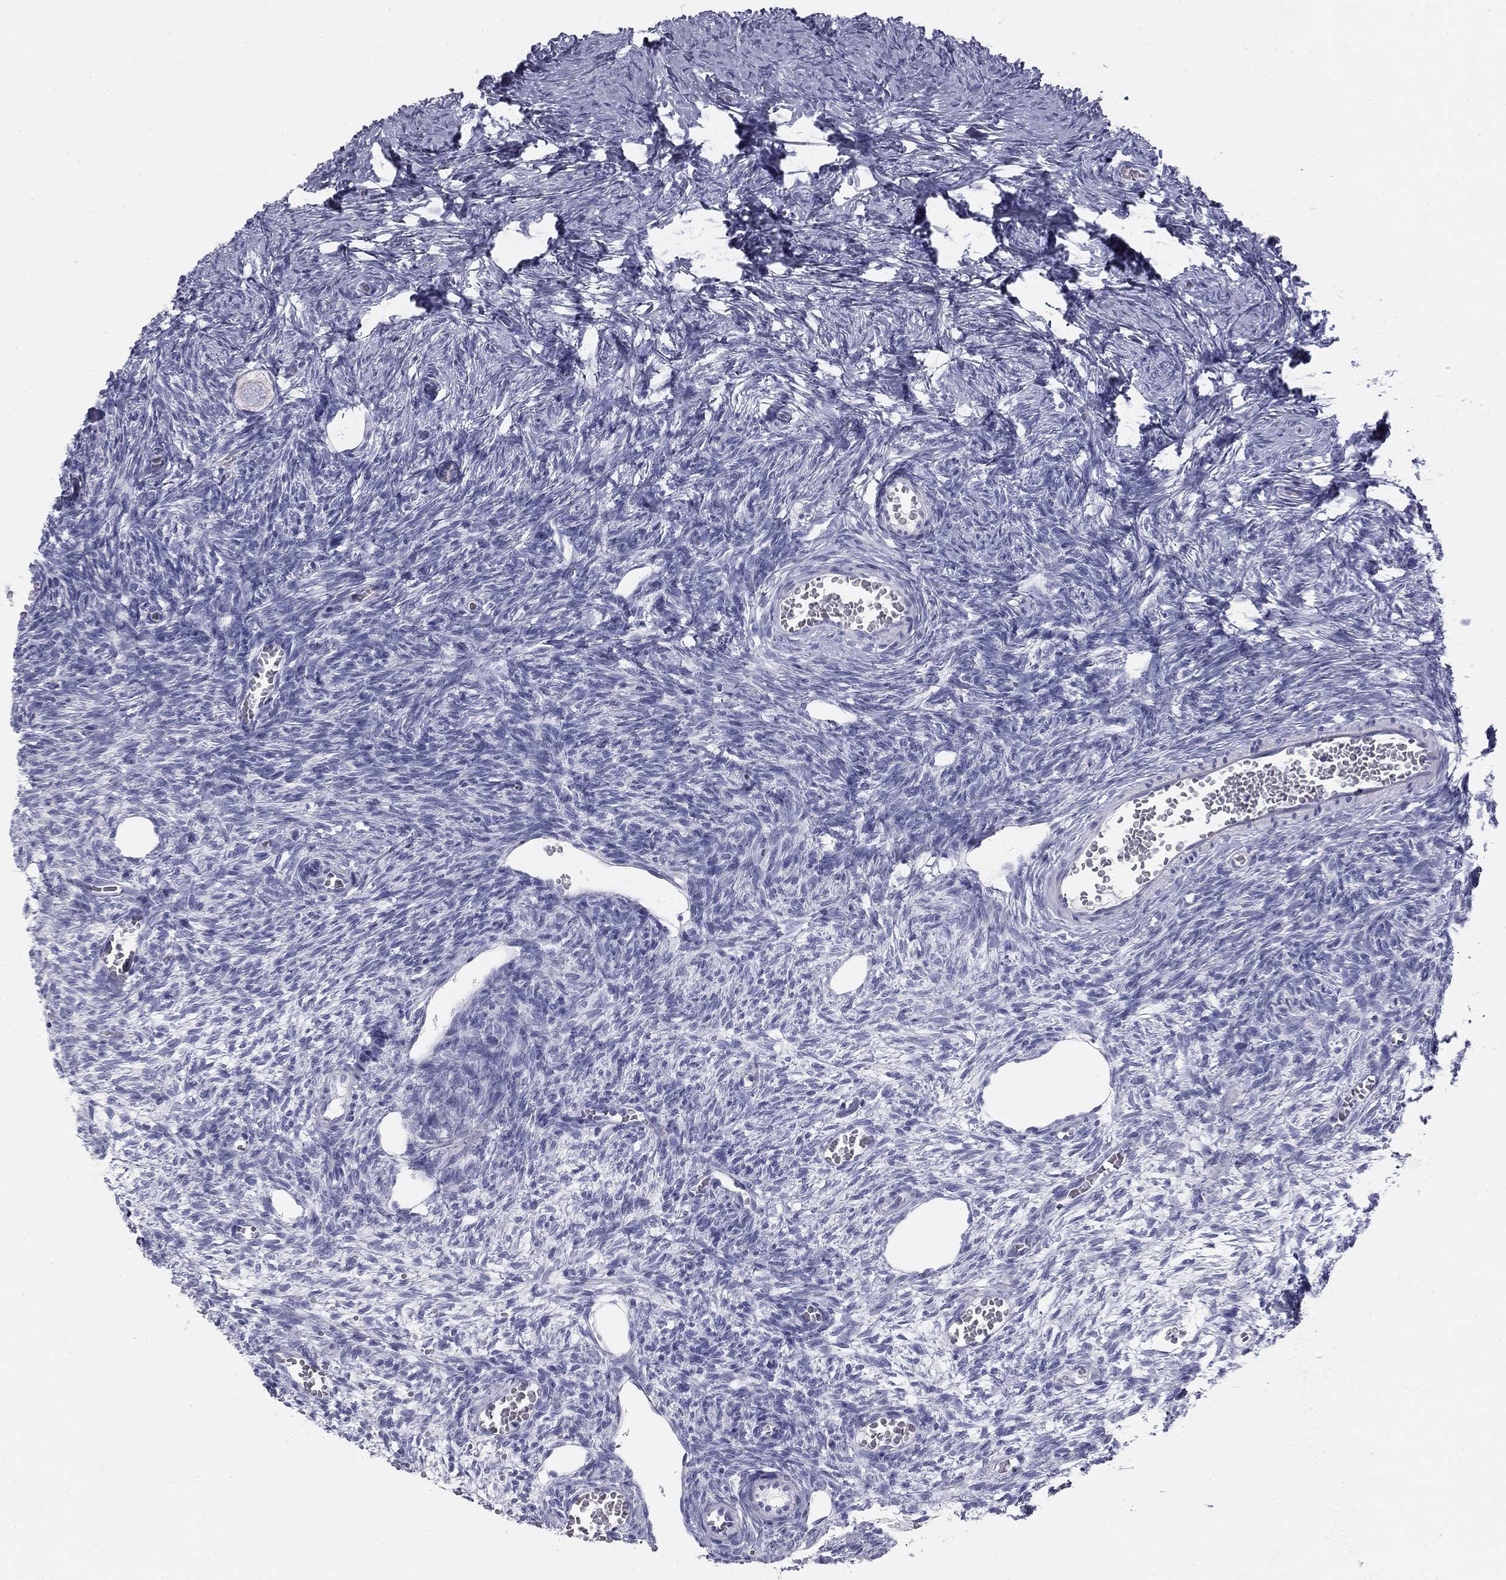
{"staining": {"intensity": "negative", "quantity": "none", "location": "none"}, "tissue": "ovary", "cell_type": "Follicle cells", "image_type": "normal", "snomed": [{"axis": "morphology", "description": "Normal tissue, NOS"}, {"axis": "topography", "description": "Ovary"}], "caption": "Image shows no significant protein expression in follicle cells of unremarkable ovary. Brightfield microscopy of immunohistochemistry stained with DAB (3,3'-diaminobenzidine) (brown) and hematoxylin (blue), captured at high magnification.", "gene": "SULT2B1", "patient": {"sex": "female", "age": 27}}